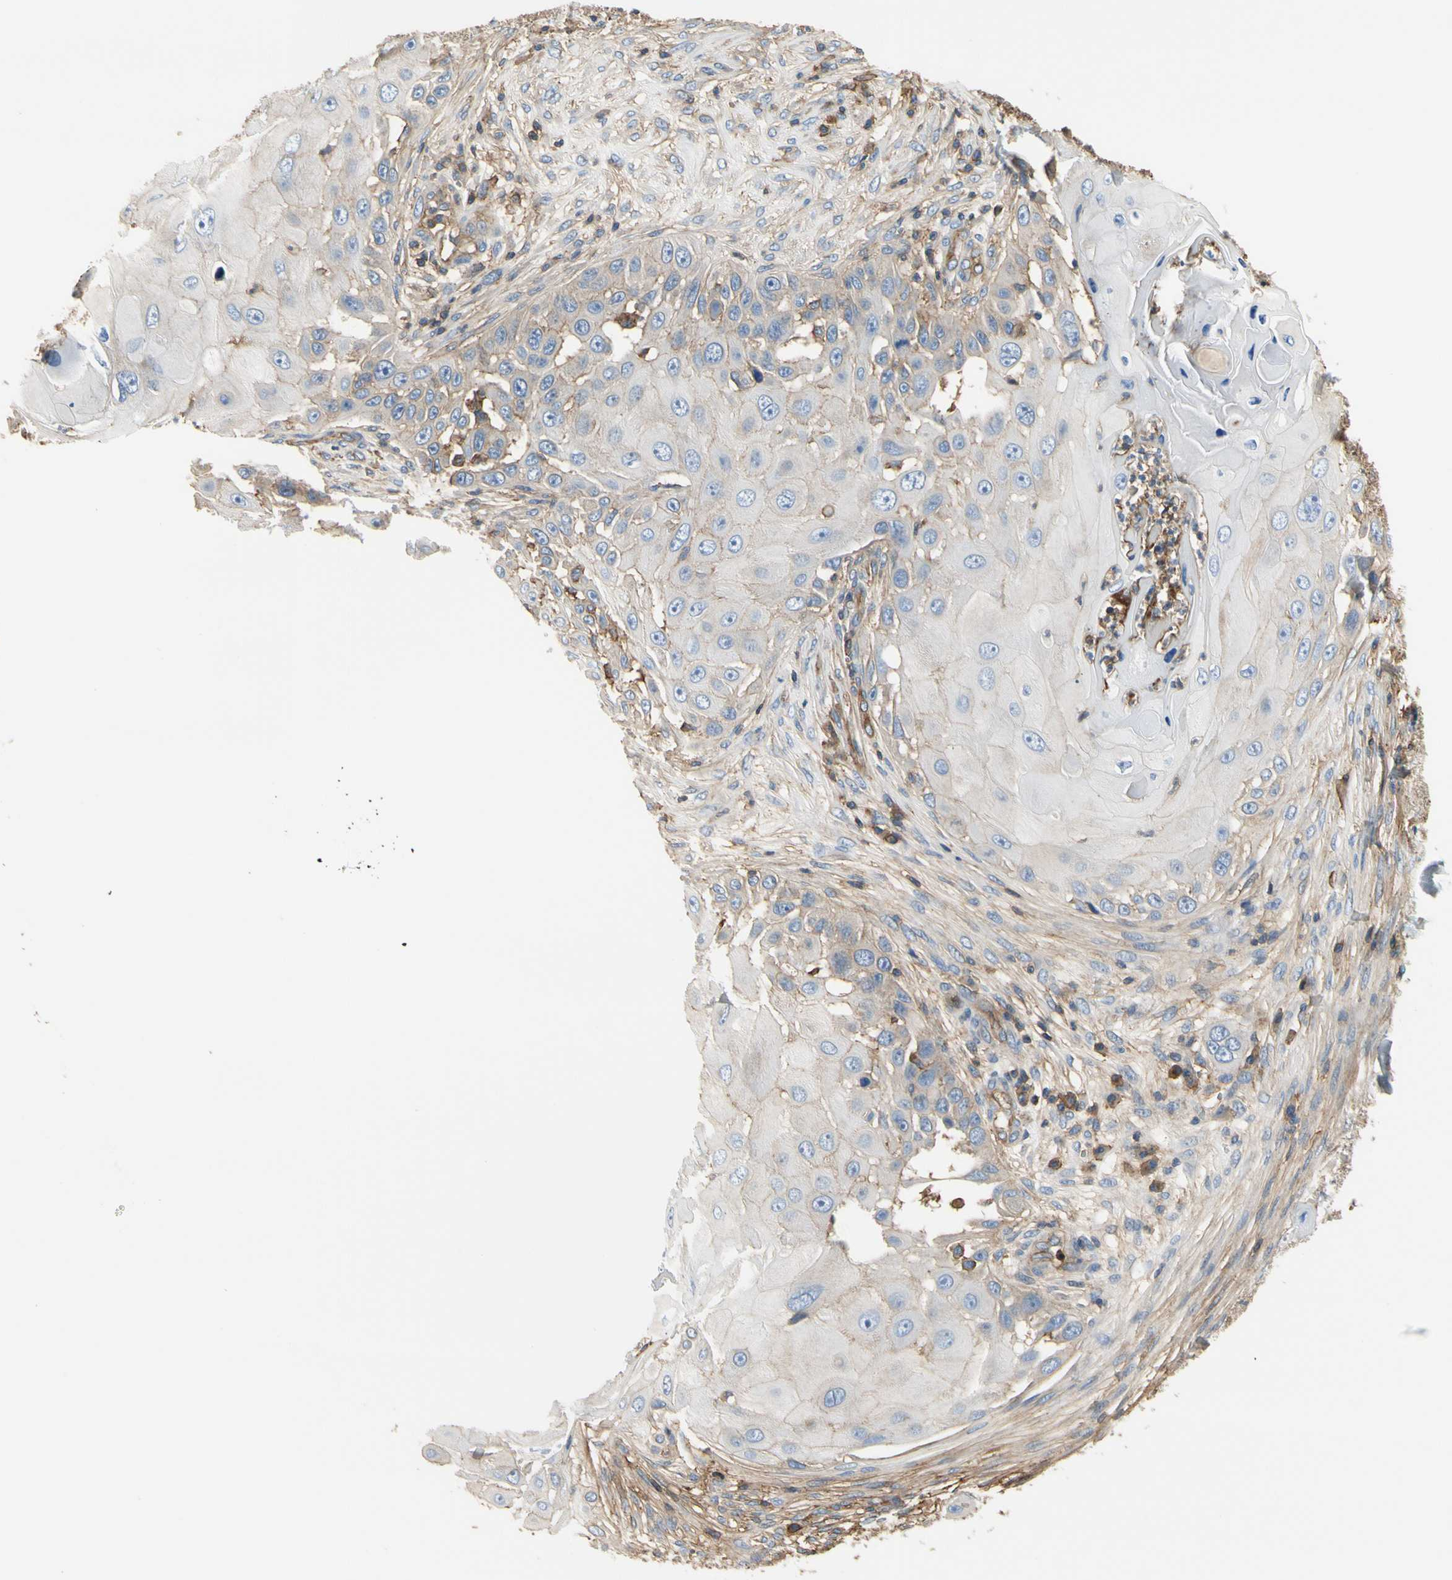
{"staining": {"intensity": "negative", "quantity": "none", "location": "none"}, "tissue": "skin cancer", "cell_type": "Tumor cells", "image_type": "cancer", "snomed": [{"axis": "morphology", "description": "Squamous cell carcinoma, NOS"}, {"axis": "topography", "description": "Skin"}], "caption": "The photomicrograph demonstrates no staining of tumor cells in skin cancer (squamous cell carcinoma).", "gene": "IL1RL1", "patient": {"sex": "female", "age": 44}}